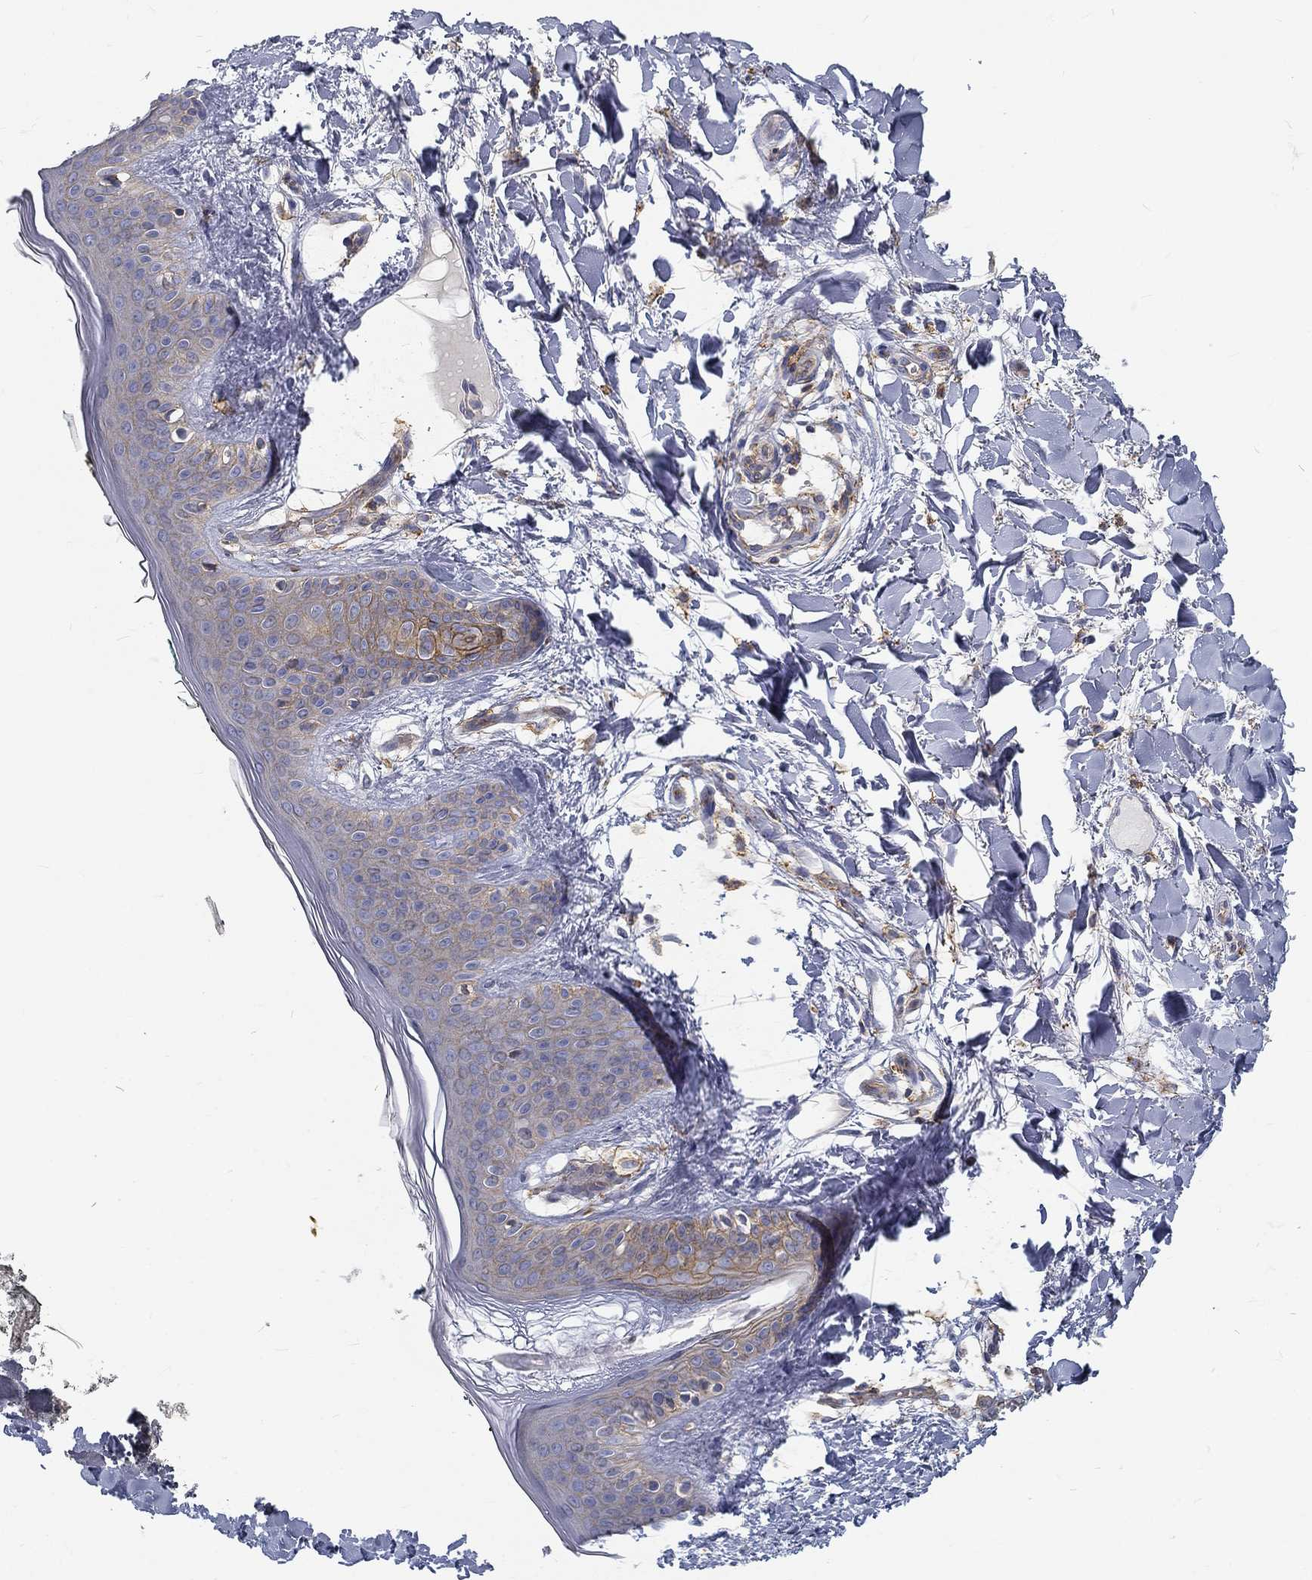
{"staining": {"intensity": "moderate", "quantity": ">75%", "location": "cytoplasmic/membranous"}, "tissue": "skin", "cell_type": "Fibroblasts", "image_type": "normal", "snomed": [{"axis": "morphology", "description": "Normal tissue, NOS"}, {"axis": "topography", "description": "Skin"}], "caption": "Immunohistochemical staining of normal human skin demonstrates >75% levels of moderate cytoplasmic/membranous protein expression in about >75% of fibroblasts. Ihc stains the protein in brown and the nuclei are stained blue.", "gene": "MTMR11", "patient": {"sex": "female", "age": 34}}